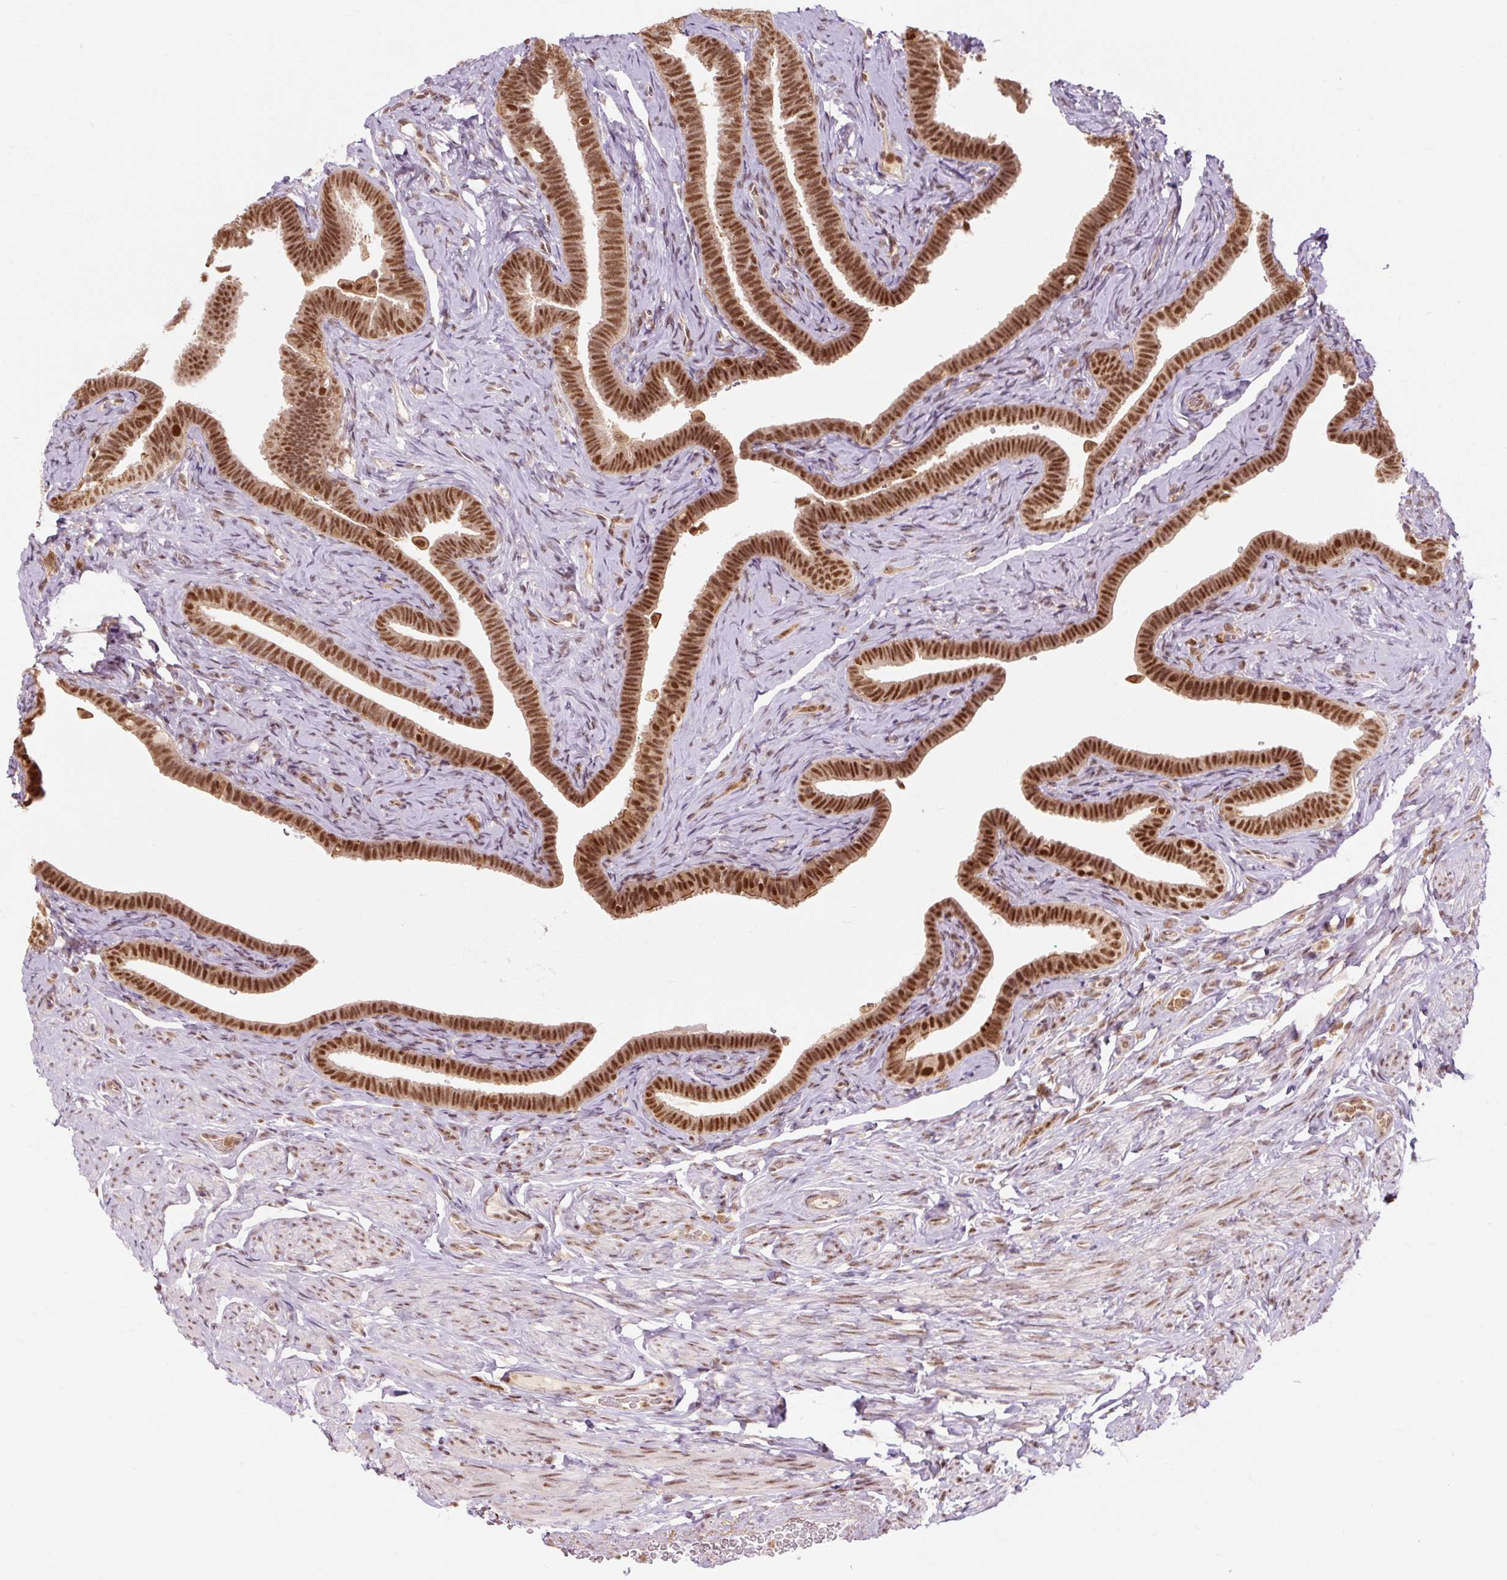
{"staining": {"intensity": "strong", "quantity": ">75%", "location": "cytoplasmic/membranous,nuclear"}, "tissue": "fallopian tube", "cell_type": "Glandular cells", "image_type": "normal", "snomed": [{"axis": "morphology", "description": "Normal tissue, NOS"}, {"axis": "topography", "description": "Fallopian tube"}], "caption": "This histopathology image demonstrates immunohistochemistry (IHC) staining of benign fallopian tube, with high strong cytoplasmic/membranous,nuclear positivity in about >75% of glandular cells.", "gene": "CSTF1", "patient": {"sex": "female", "age": 69}}